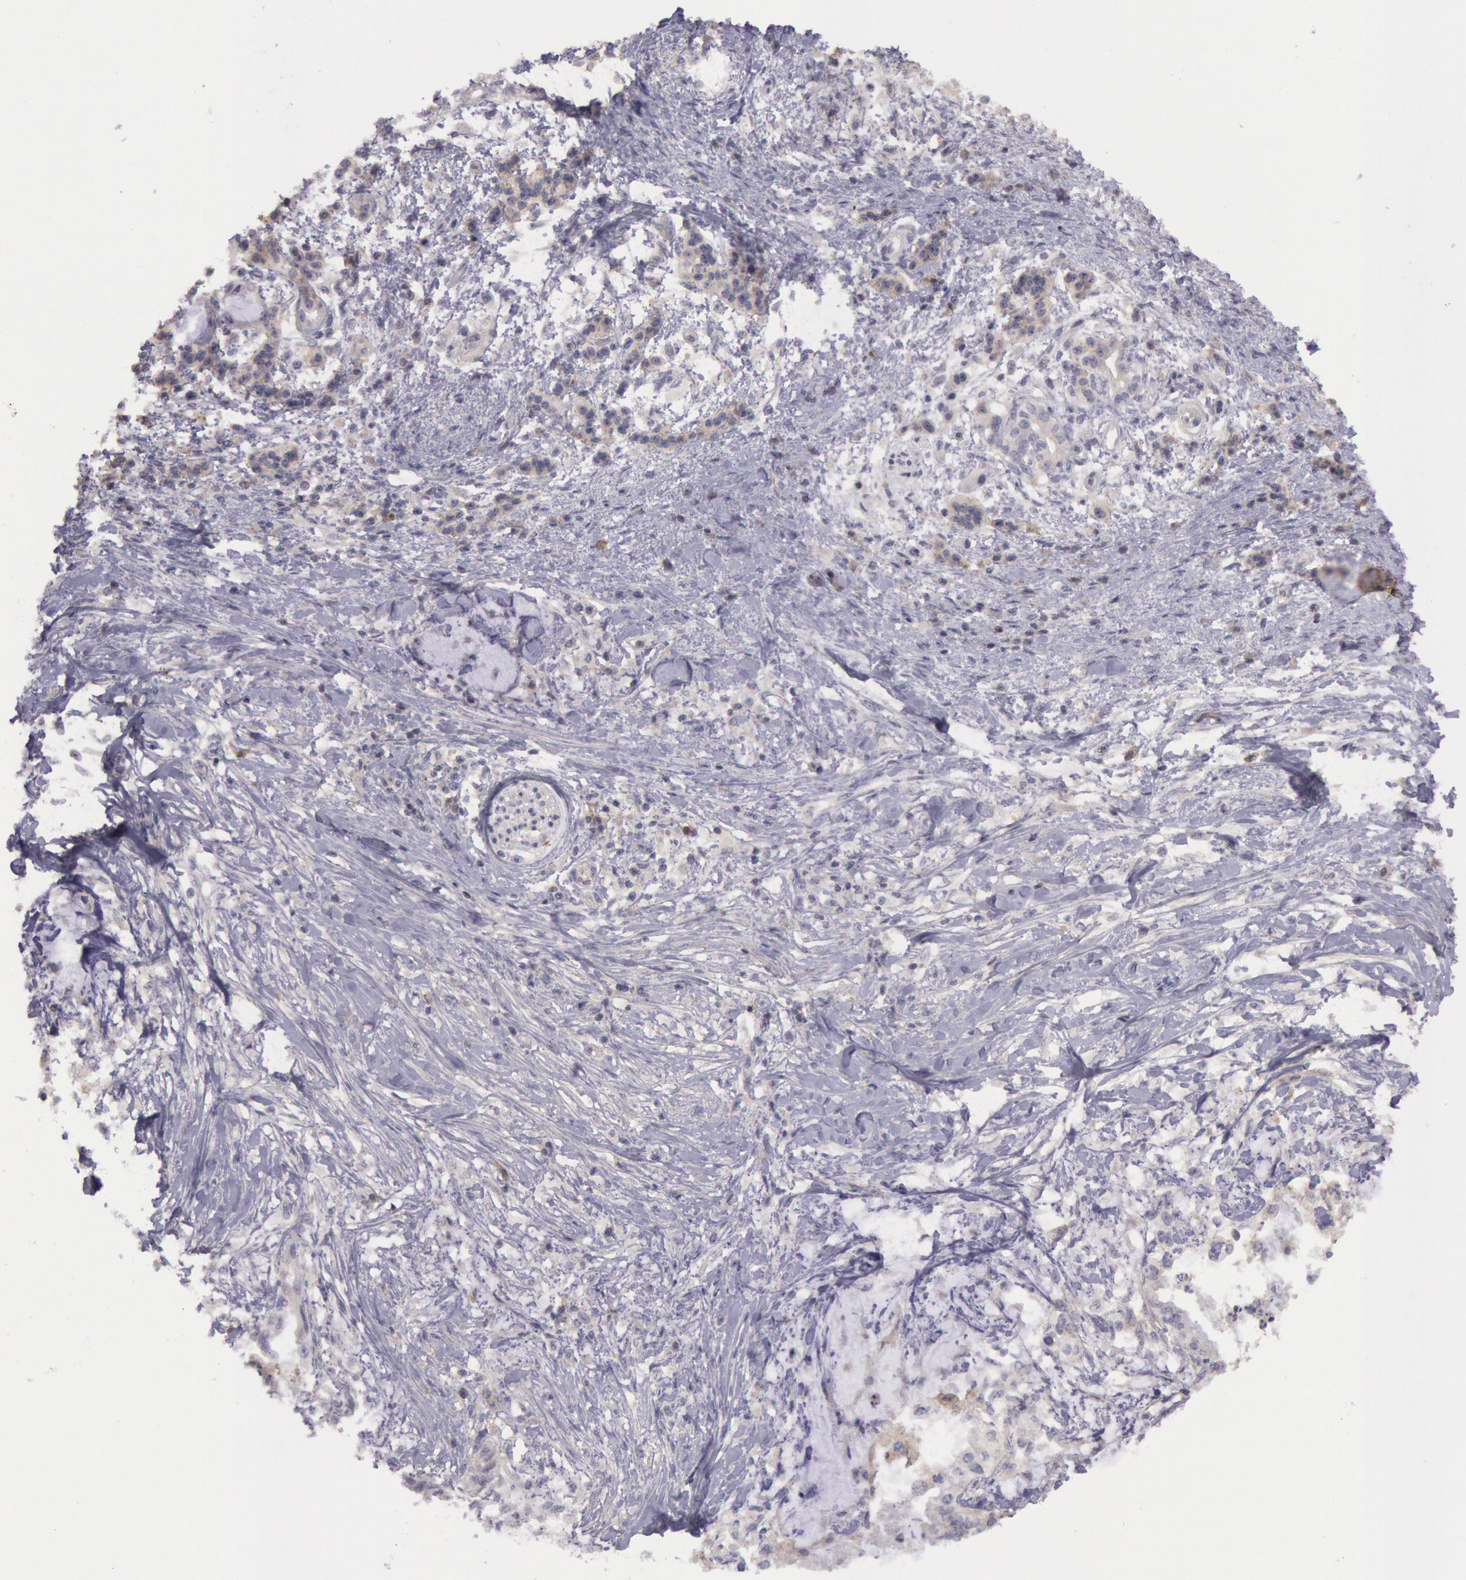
{"staining": {"intensity": "weak", "quantity": "<25%", "location": "cytoplasmic/membranous"}, "tissue": "pancreatic cancer", "cell_type": "Tumor cells", "image_type": "cancer", "snomed": [{"axis": "morphology", "description": "Adenocarcinoma, NOS"}, {"axis": "topography", "description": "Pancreas"}], "caption": "Tumor cells are negative for protein expression in human pancreatic cancer.", "gene": "TRIB2", "patient": {"sex": "female", "age": 64}}